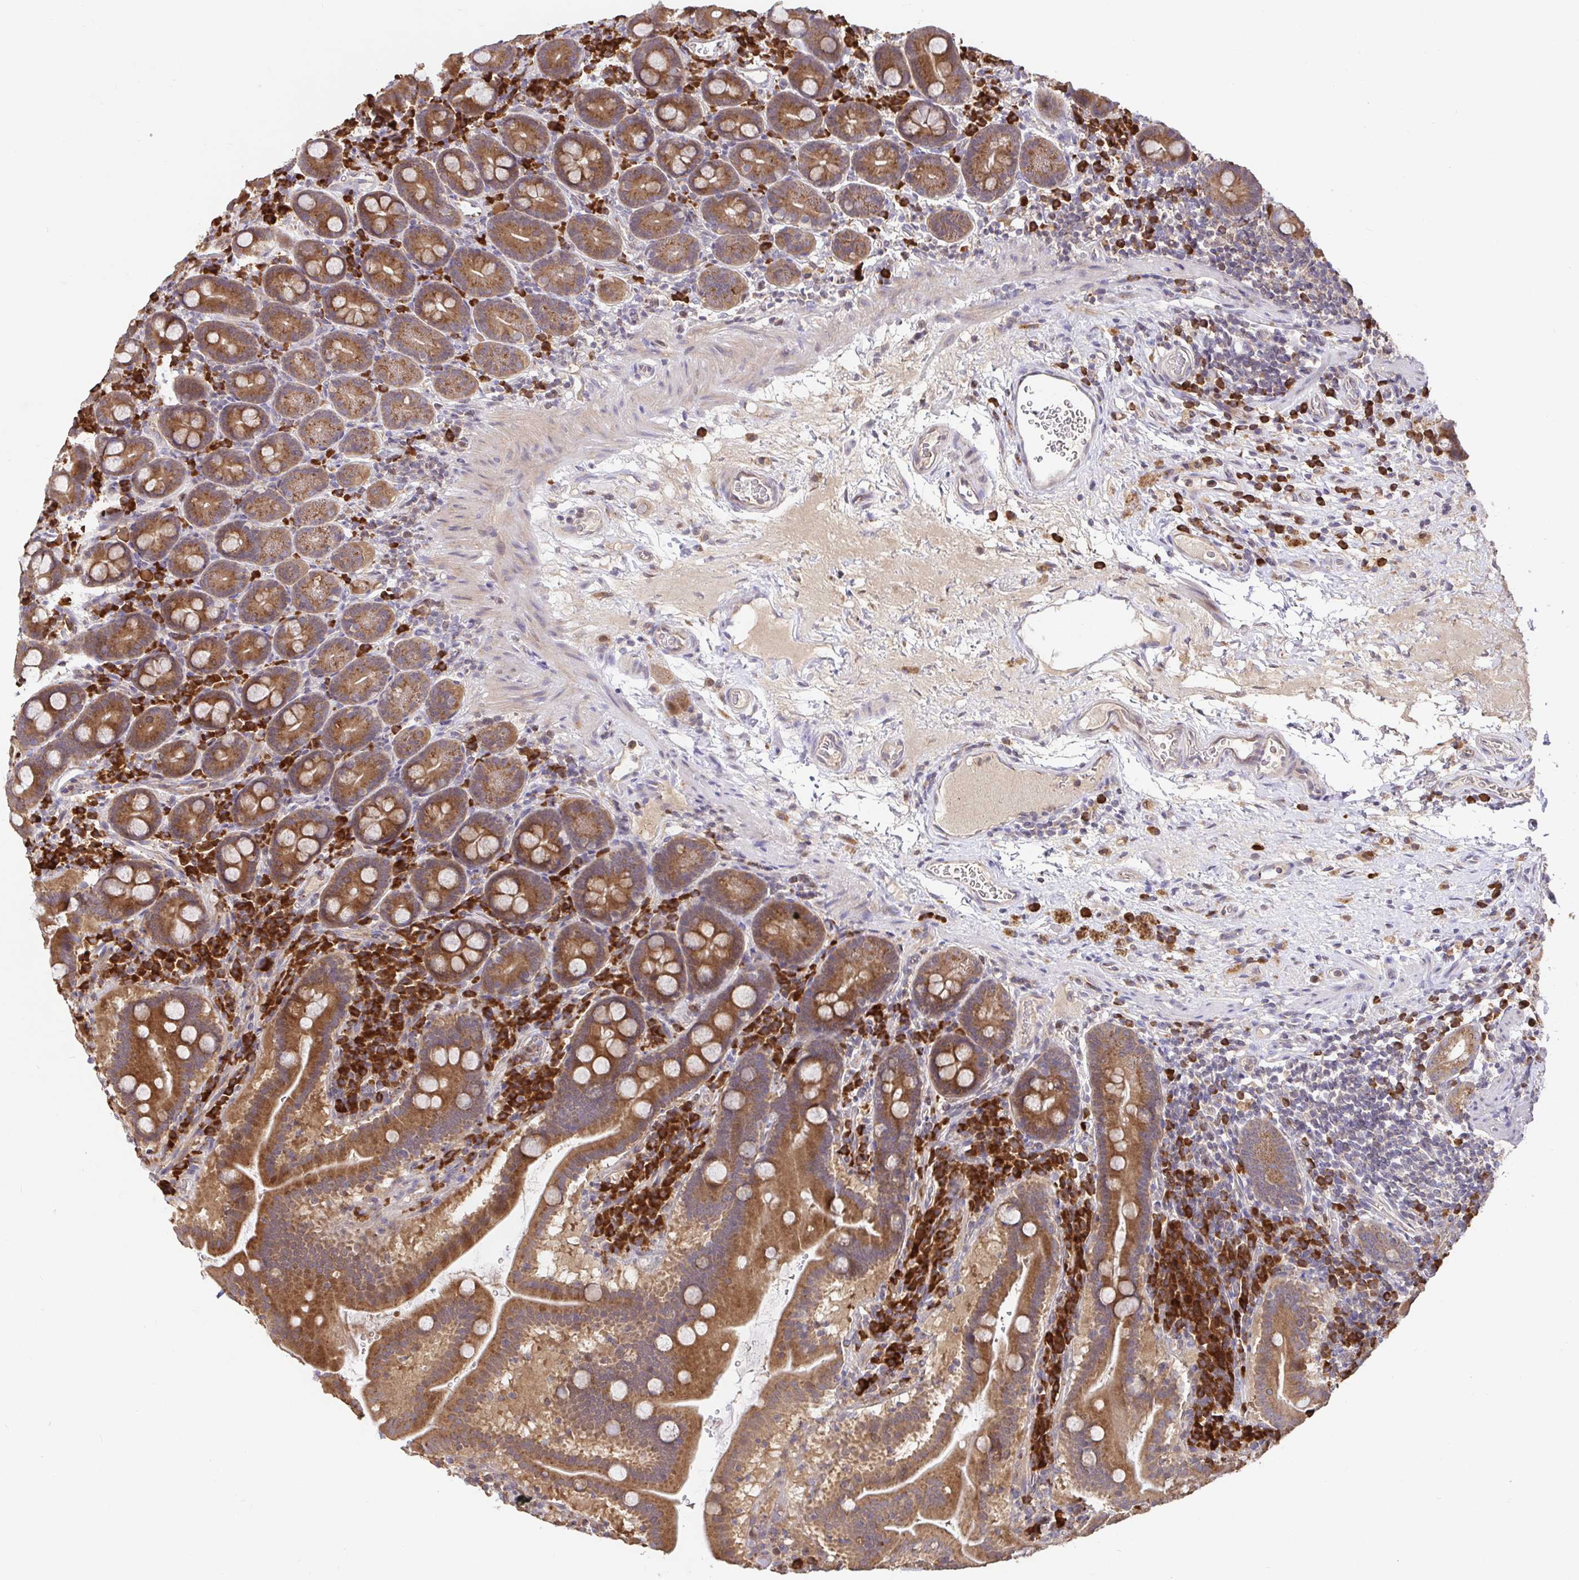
{"staining": {"intensity": "moderate", "quantity": ">75%", "location": "cytoplasmic/membranous"}, "tissue": "small intestine", "cell_type": "Glandular cells", "image_type": "normal", "snomed": [{"axis": "morphology", "description": "Normal tissue, NOS"}, {"axis": "topography", "description": "Small intestine"}], "caption": "This histopathology image reveals immunohistochemistry staining of normal small intestine, with medium moderate cytoplasmic/membranous positivity in approximately >75% of glandular cells.", "gene": "ELP1", "patient": {"sex": "male", "age": 26}}